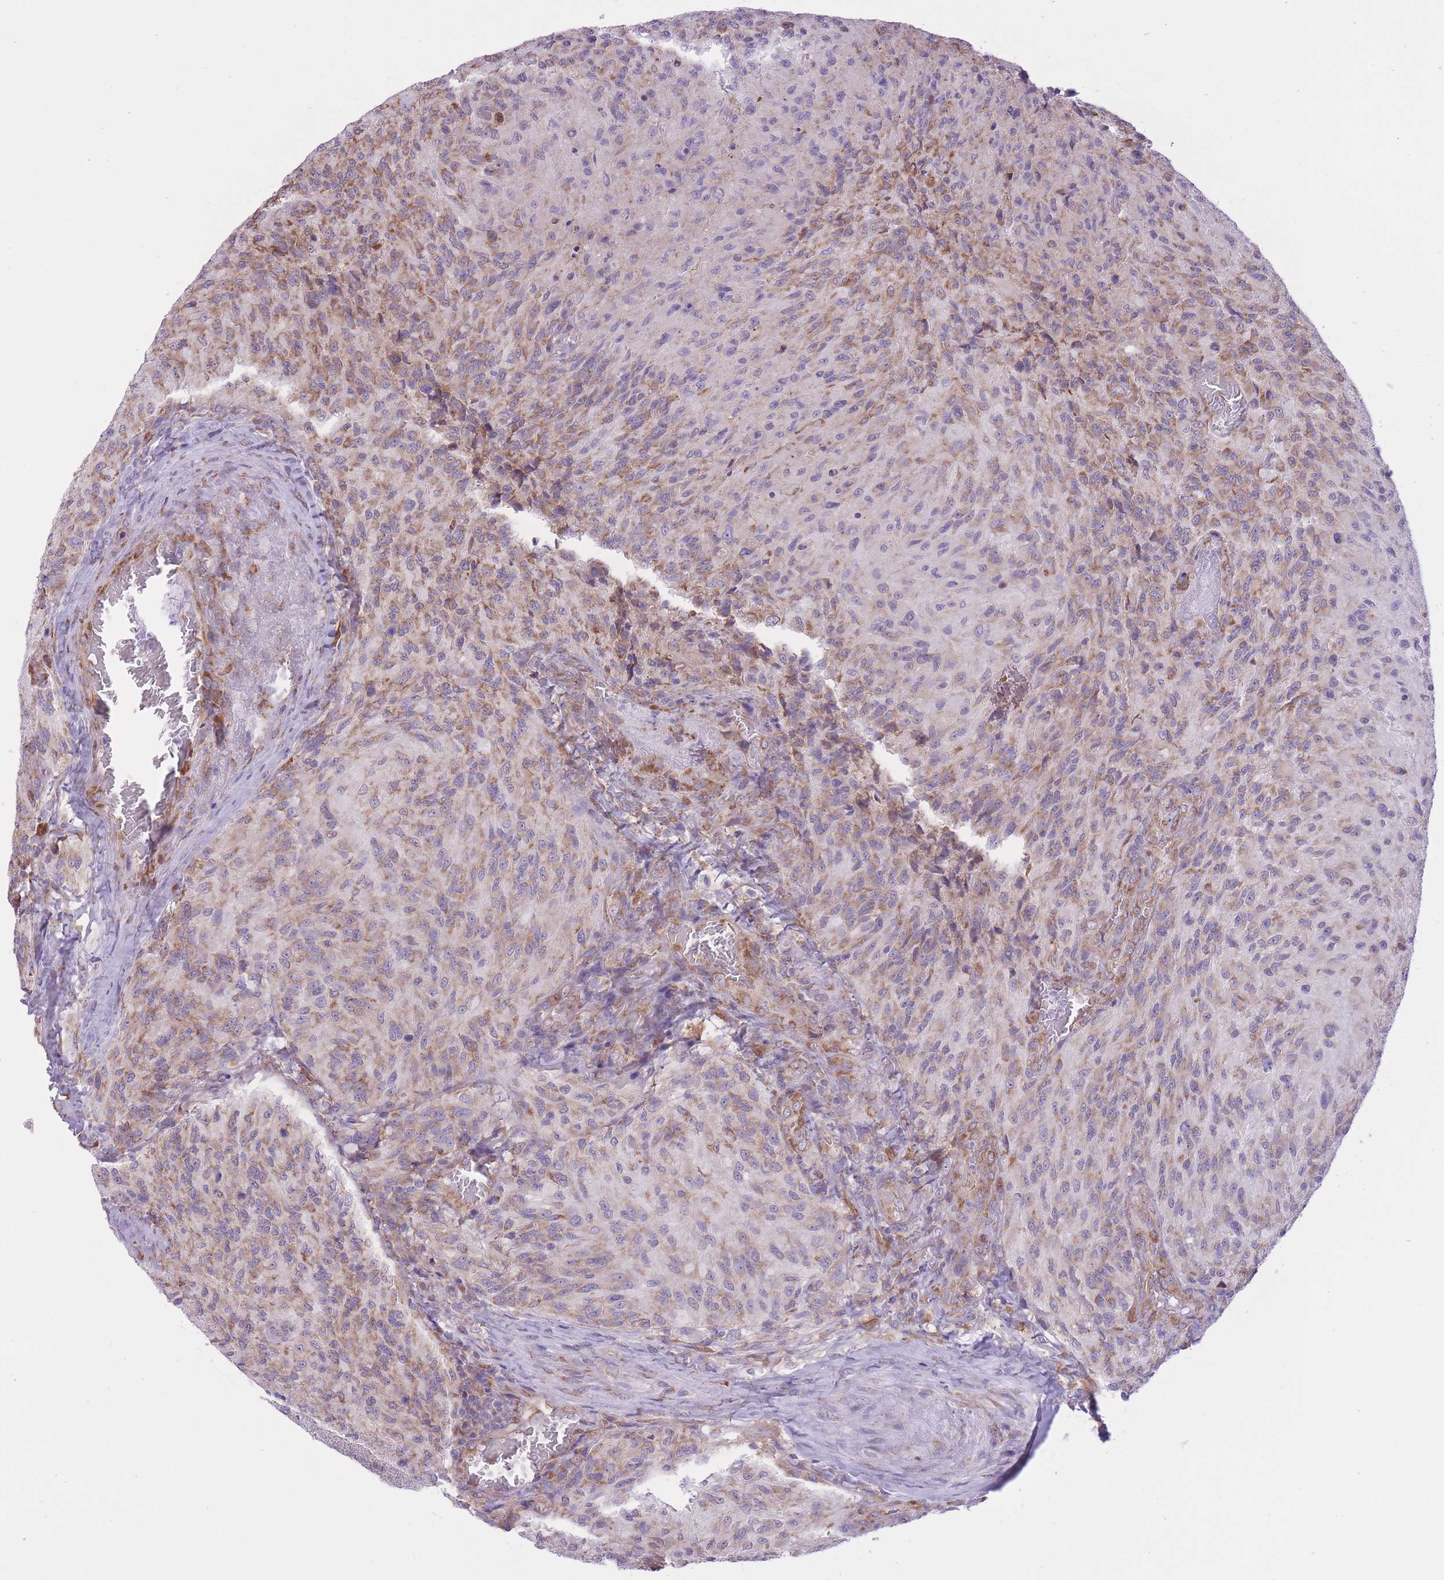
{"staining": {"intensity": "moderate", "quantity": "25%-75%", "location": "cytoplasmic/membranous"}, "tissue": "glioma", "cell_type": "Tumor cells", "image_type": "cancer", "snomed": [{"axis": "morphology", "description": "Normal tissue, NOS"}, {"axis": "morphology", "description": "Glioma, malignant, High grade"}, {"axis": "topography", "description": "Cerebral cortex"}], "caption": "Glioma stained with immunohistochemistry (IHC) exhibits moderate cytoplasmic/membranous staining in approximately 25%-75% of tumor cells.", "gene": "ZNF501", "patient": {"sex": "male", "age": 56}}